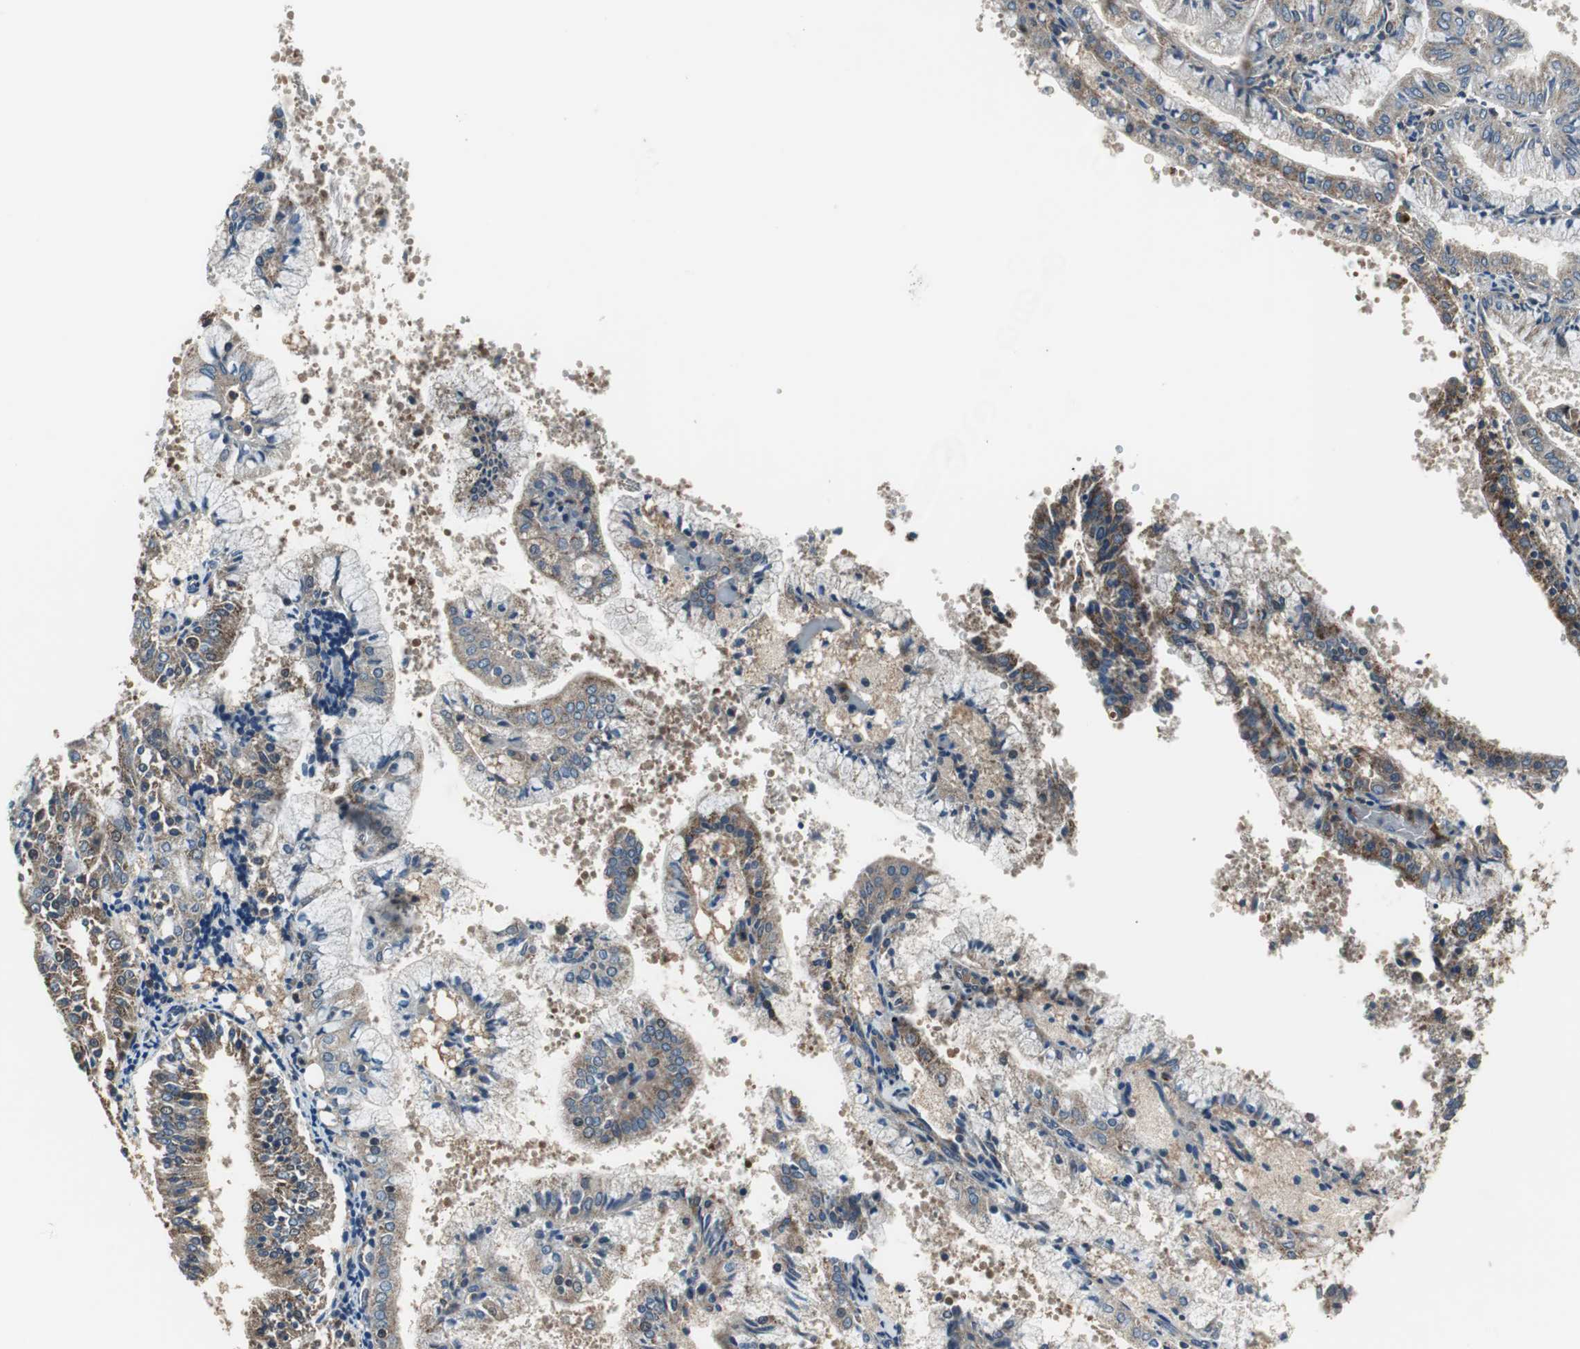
{"staining": {"intensity": "moderate", "quantity": ">75%", "location": "cytoplasmic/membranous,nuclear"}, "tissue": "endometrial cancer", "cell_type": "Tumor cells", "image_type": "cancer", "snomed": [{"axis": "morphology", "description": "Adenocarcinoma, NOS"}, {"axis": "topography", "description": "Endometrium"}], "caption": "A brown stain highlights moderate cytoplasmic/membranous and nuclear staining of a protein in human endometrial cancer (adenocarcinoma) tumor cells. The staining is performed using DAB brown chromogen to label protein expression. The nuclei are counter-stained blue using hematoxylin.", "gene": "PI4KB", "patient": {"sex": "female", "age": 63}}